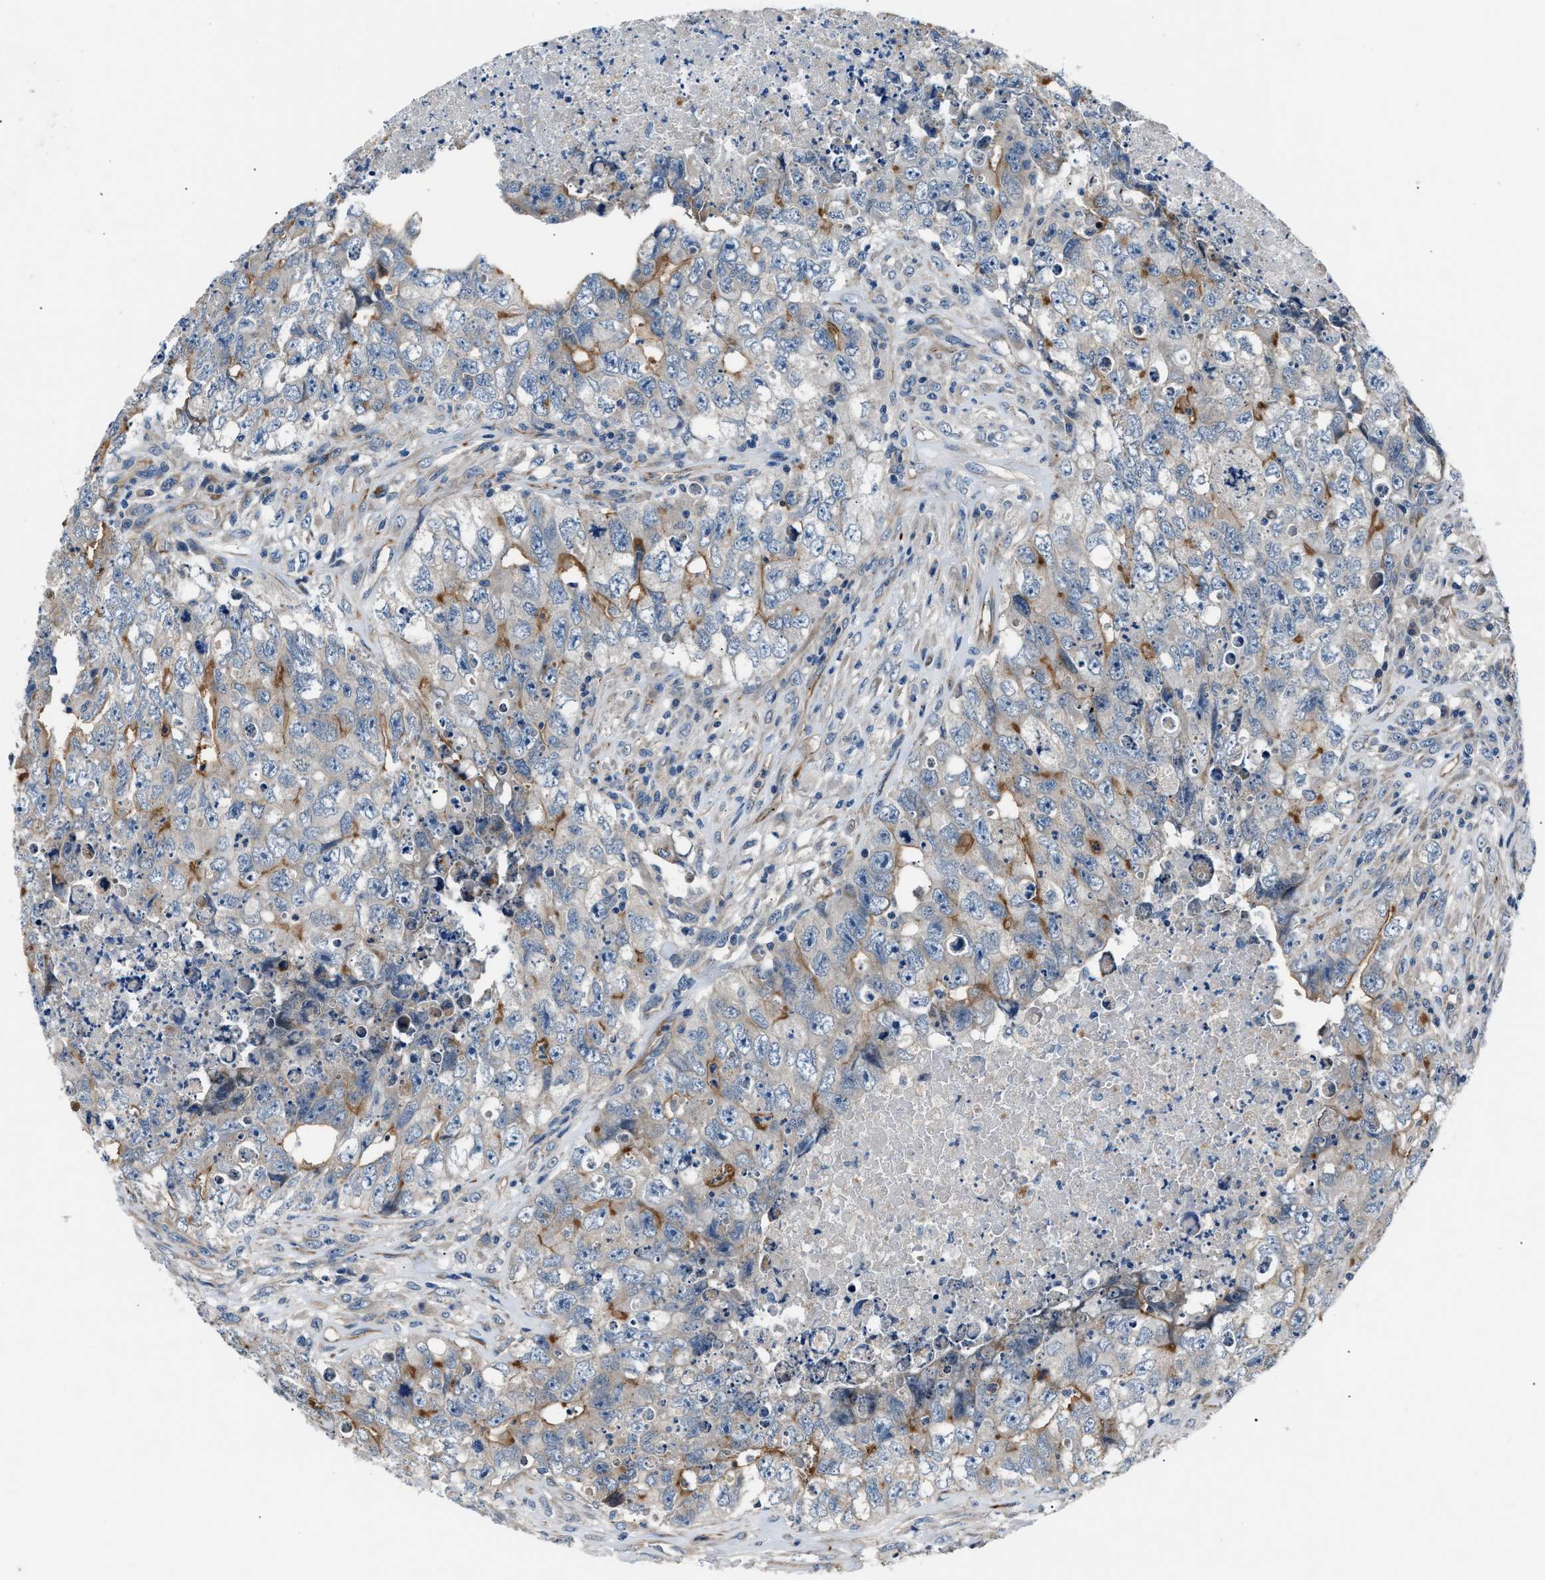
{"staining": {"intensity": "moderate", "quantity": "<25%", "location": "cytoplasmic/membranous"}, "tissue": "testis cancer", "cell_type": "Tumor cells", "image_type": "cancer", "snomed": [{"axis": "morphology", "description": "Carcinoma, Embryonal, NOS"}, {"axis": "topography", "description": "Testis"}], "caption": "Testis embryonal carcinoma was stained to show a protein in brown. There is low levels of moderate cytoplasmic/membranous staining in approximately <25% of tumor cells.", "gene": "MPDZ", "patient": {"sex": "male", "age": 32}}